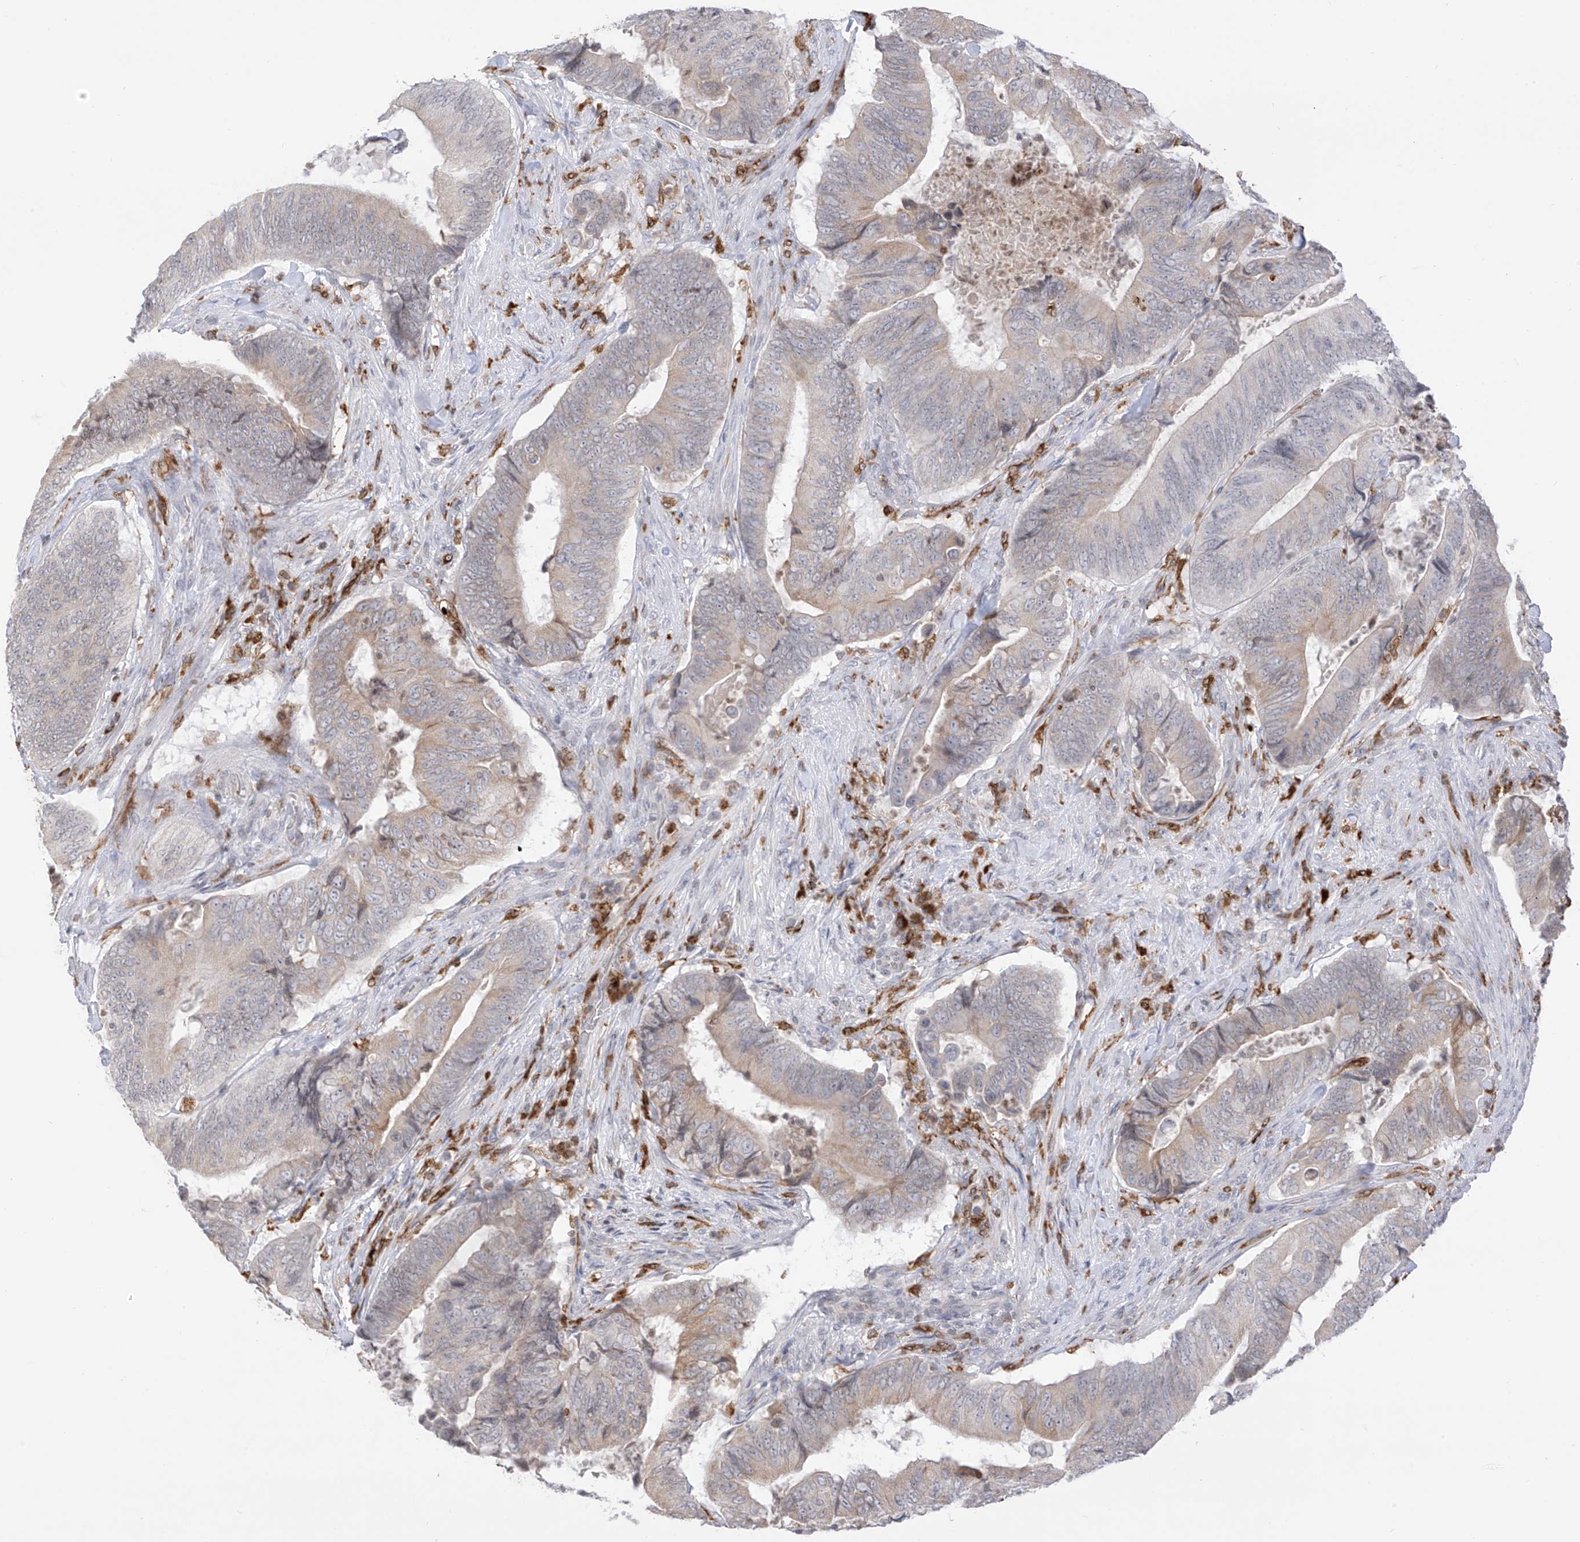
{"staining": {"intensity": "weak", "quantity": "<25%", "location": "cytoplasmic/membranous"}, "tissue": "colorectal cancer", "cell_type": "Tumor cells", "image_type": "cancer", "snomed": [{"axis": "morphology", "description": "Normal tissue, NOS"}, {"axis": "morphology", "description": "Adenocarcinoma, NOS"}, {"axis": "topography", "description": "Colon"}], "caption": "This histopathology image is of colorectal adenocarcinoma stained with IHC to label a protein in brown with the nuclei are counter-stained blue. There is no staining in tumor cells. (Immunohistochemistry, brightfield microscopy, high magnification).", "gene": "TBXAS1", "patient": {"sex": "male", "age": 56}}